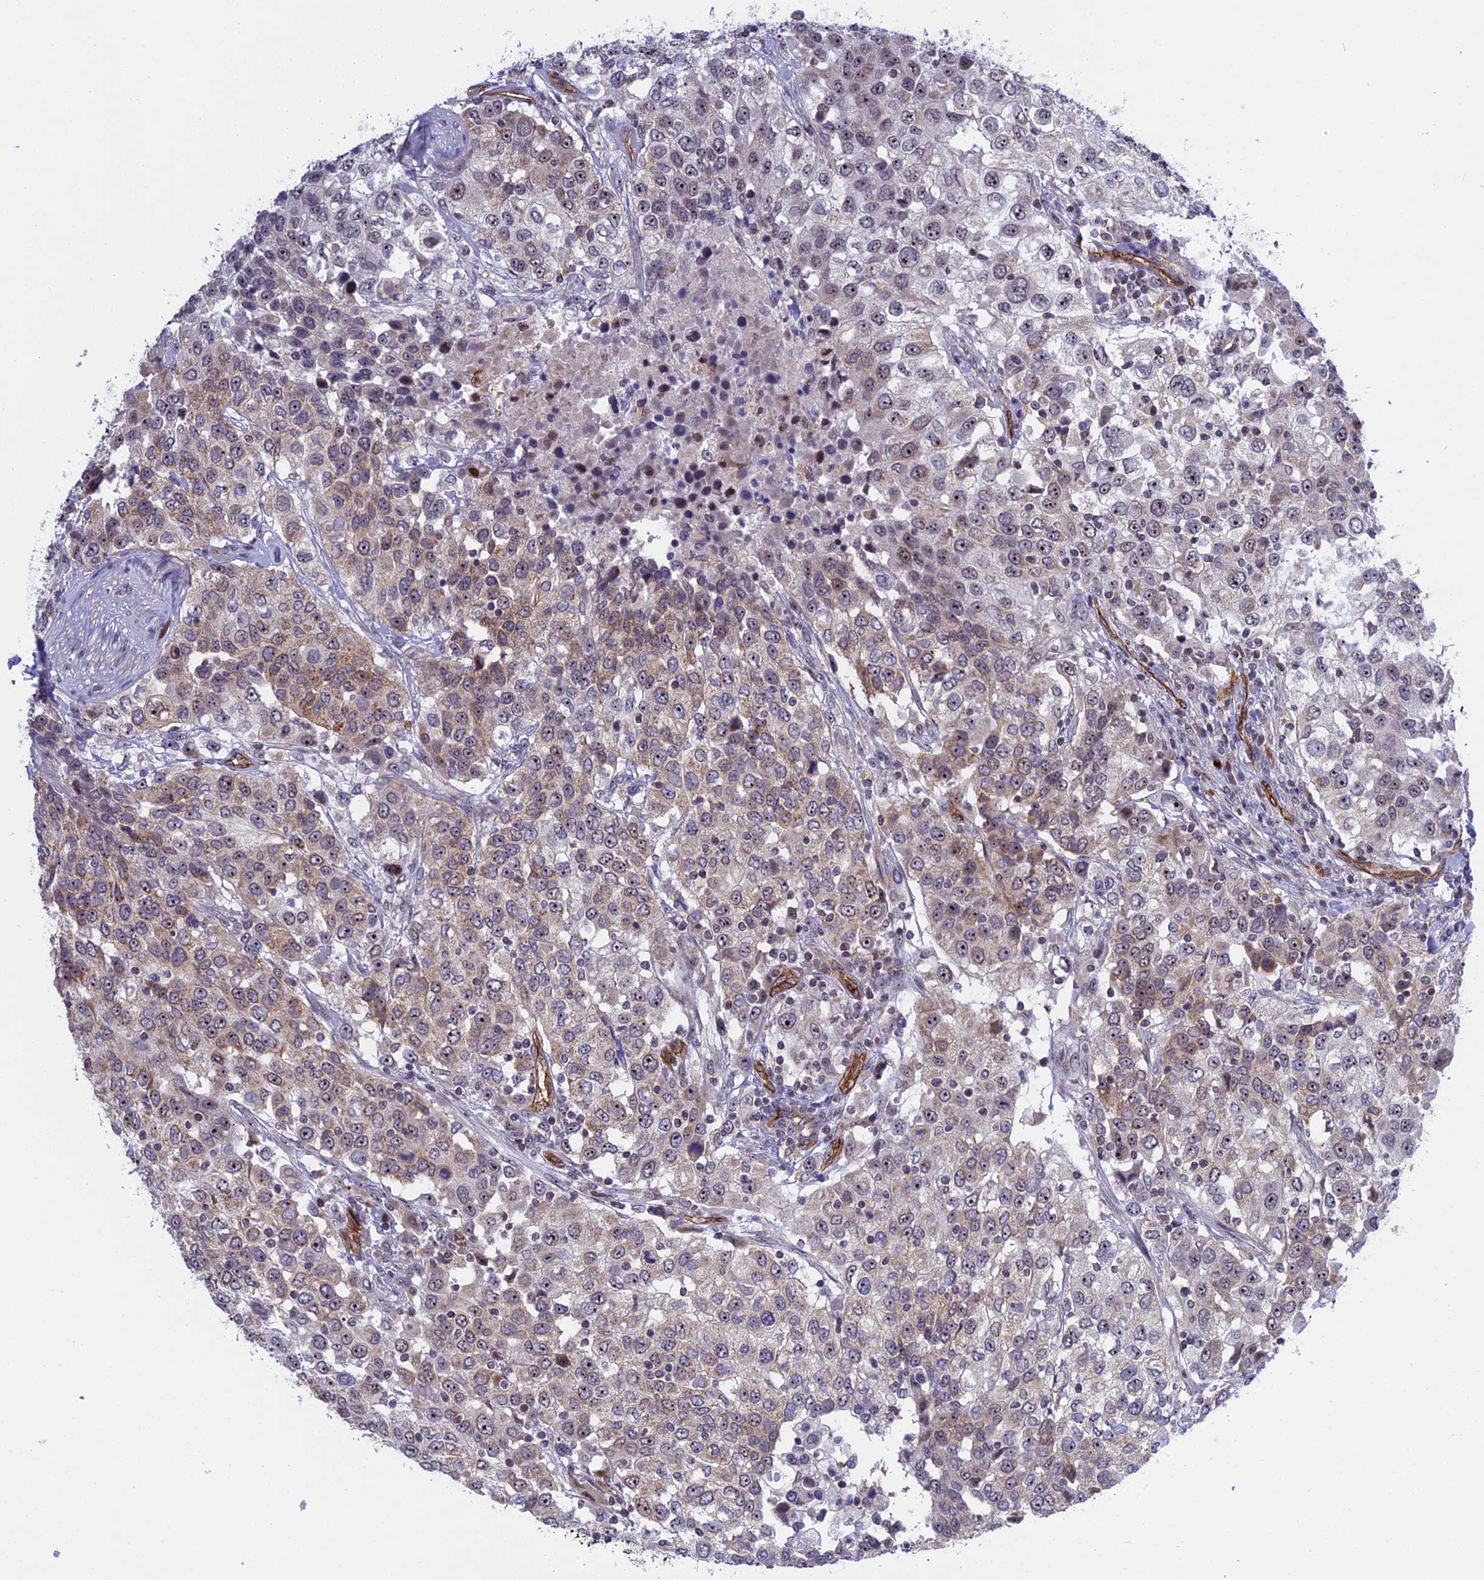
{"staining": {"intensity": "weak", "quantity": ">75%", "location": "cytoplasmic/membranous,nuclear"}, "tissue": "urothelial cancer", "cell_type": "Tumor cells", "image_type": "cancer", "snomed": [{"axis": "morphology", "description": "Urothelial carcinoma, High grade"}, {"axis": "topography", "description": "Urinary bladder"}], "caption": "Human urothelial cancer stained with a protein marker displays weak staining in tumor cells.", "gene": "MPND", "patient": {"sex": "female", "age": 80}}